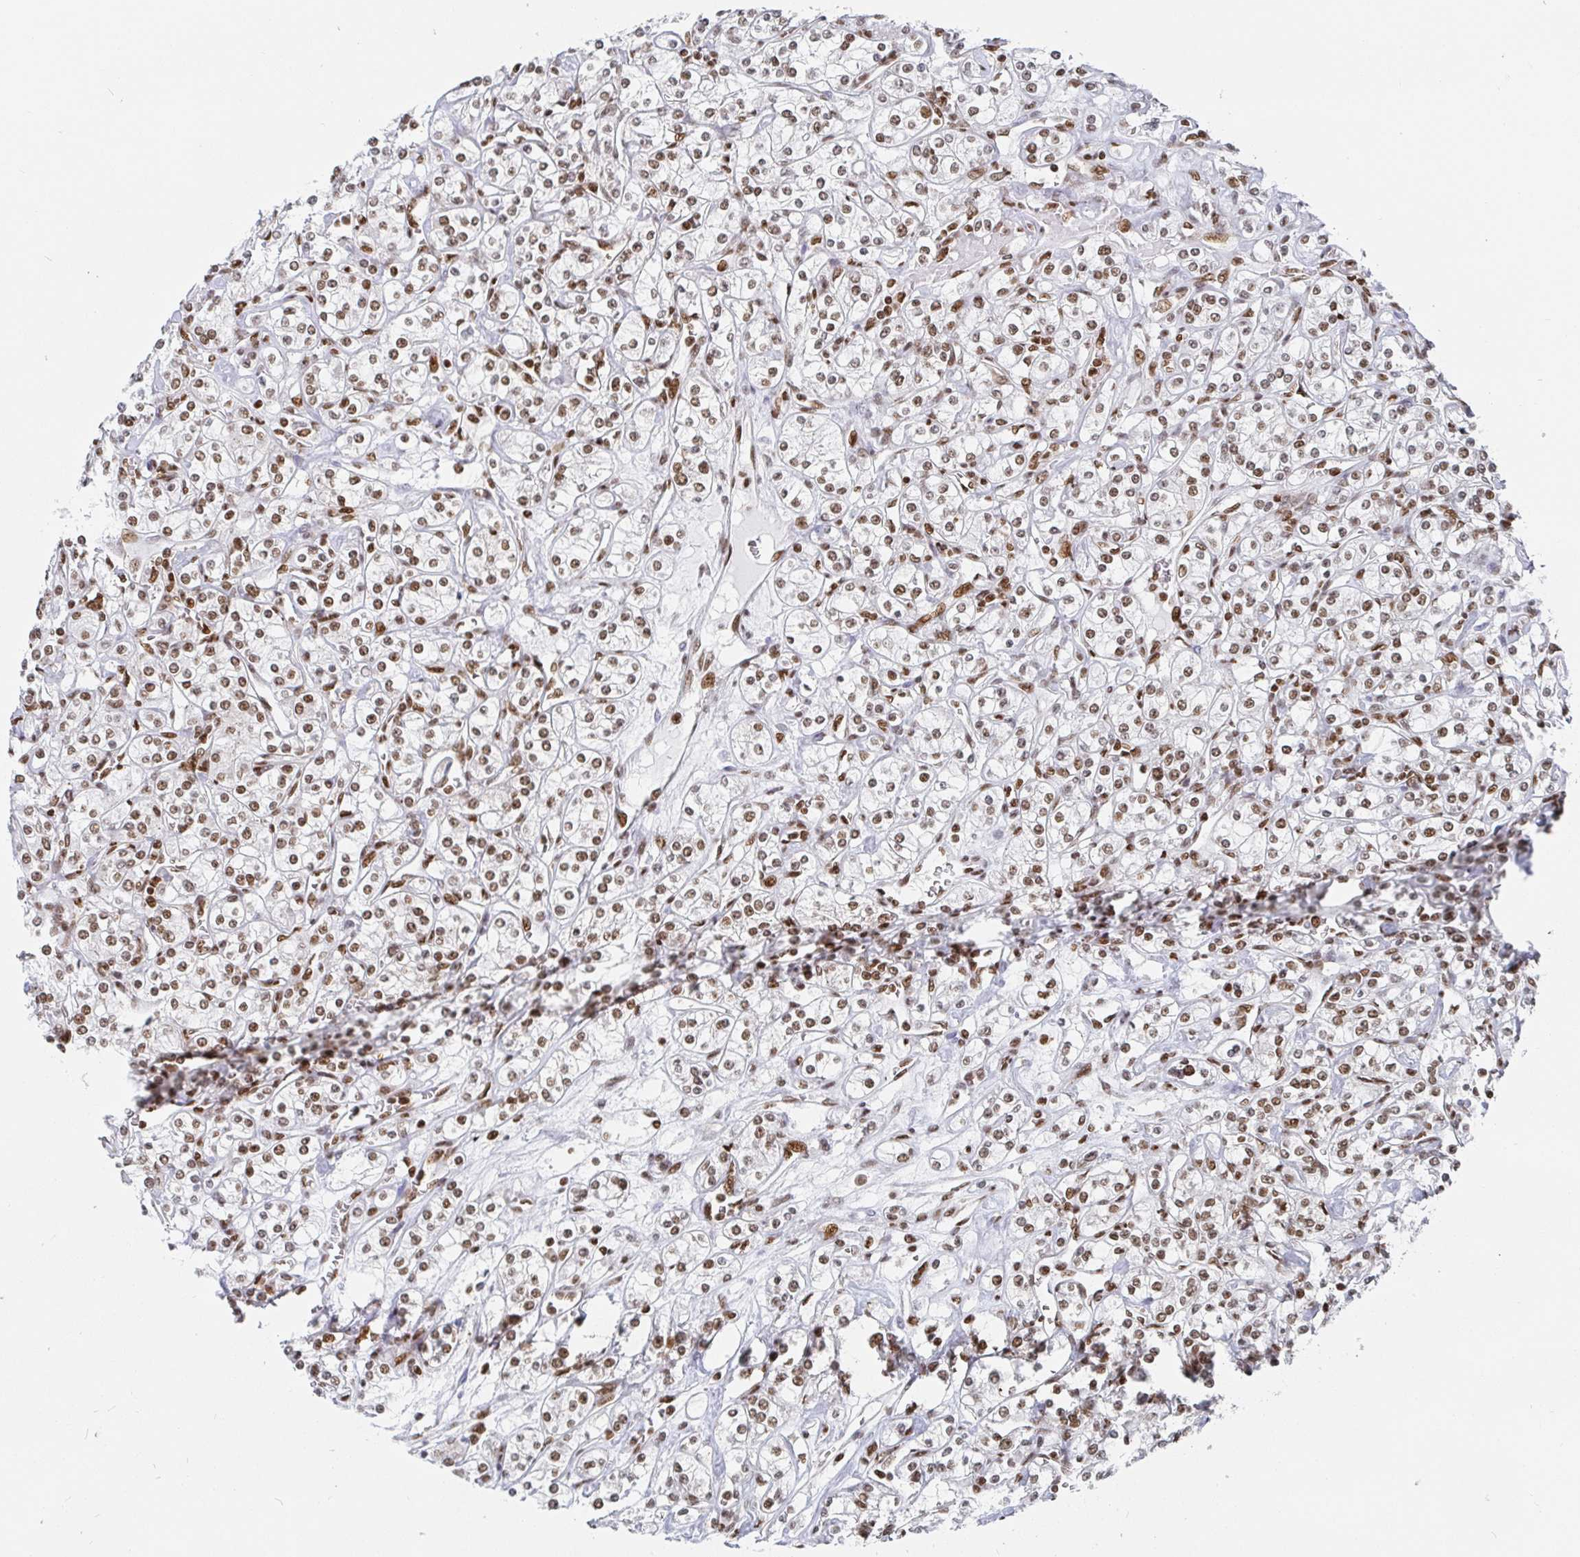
{"staining": {"intensity": "moderate", "quantity": ">75%", "location": "nuclear"}, "tissue": "renal cancer", "cell_type": "Tumor cells", "image_type": "cancer", "snomed": [{"axis": "morphology", "description": "Adenocarcinoma, NOS"}, {"axis": "topography", "description": "Kidney"}], "caption": "Immunohistochemistry (IHC) histopathology image of human renal cancer (adenocarcinoma) stained for a protein (brown), which reveals medium levels of moderate nuclear staining in about >75% of tumor cells.", "gene": "EWSR1", "patient": {"sex": "male", "age": 77}}